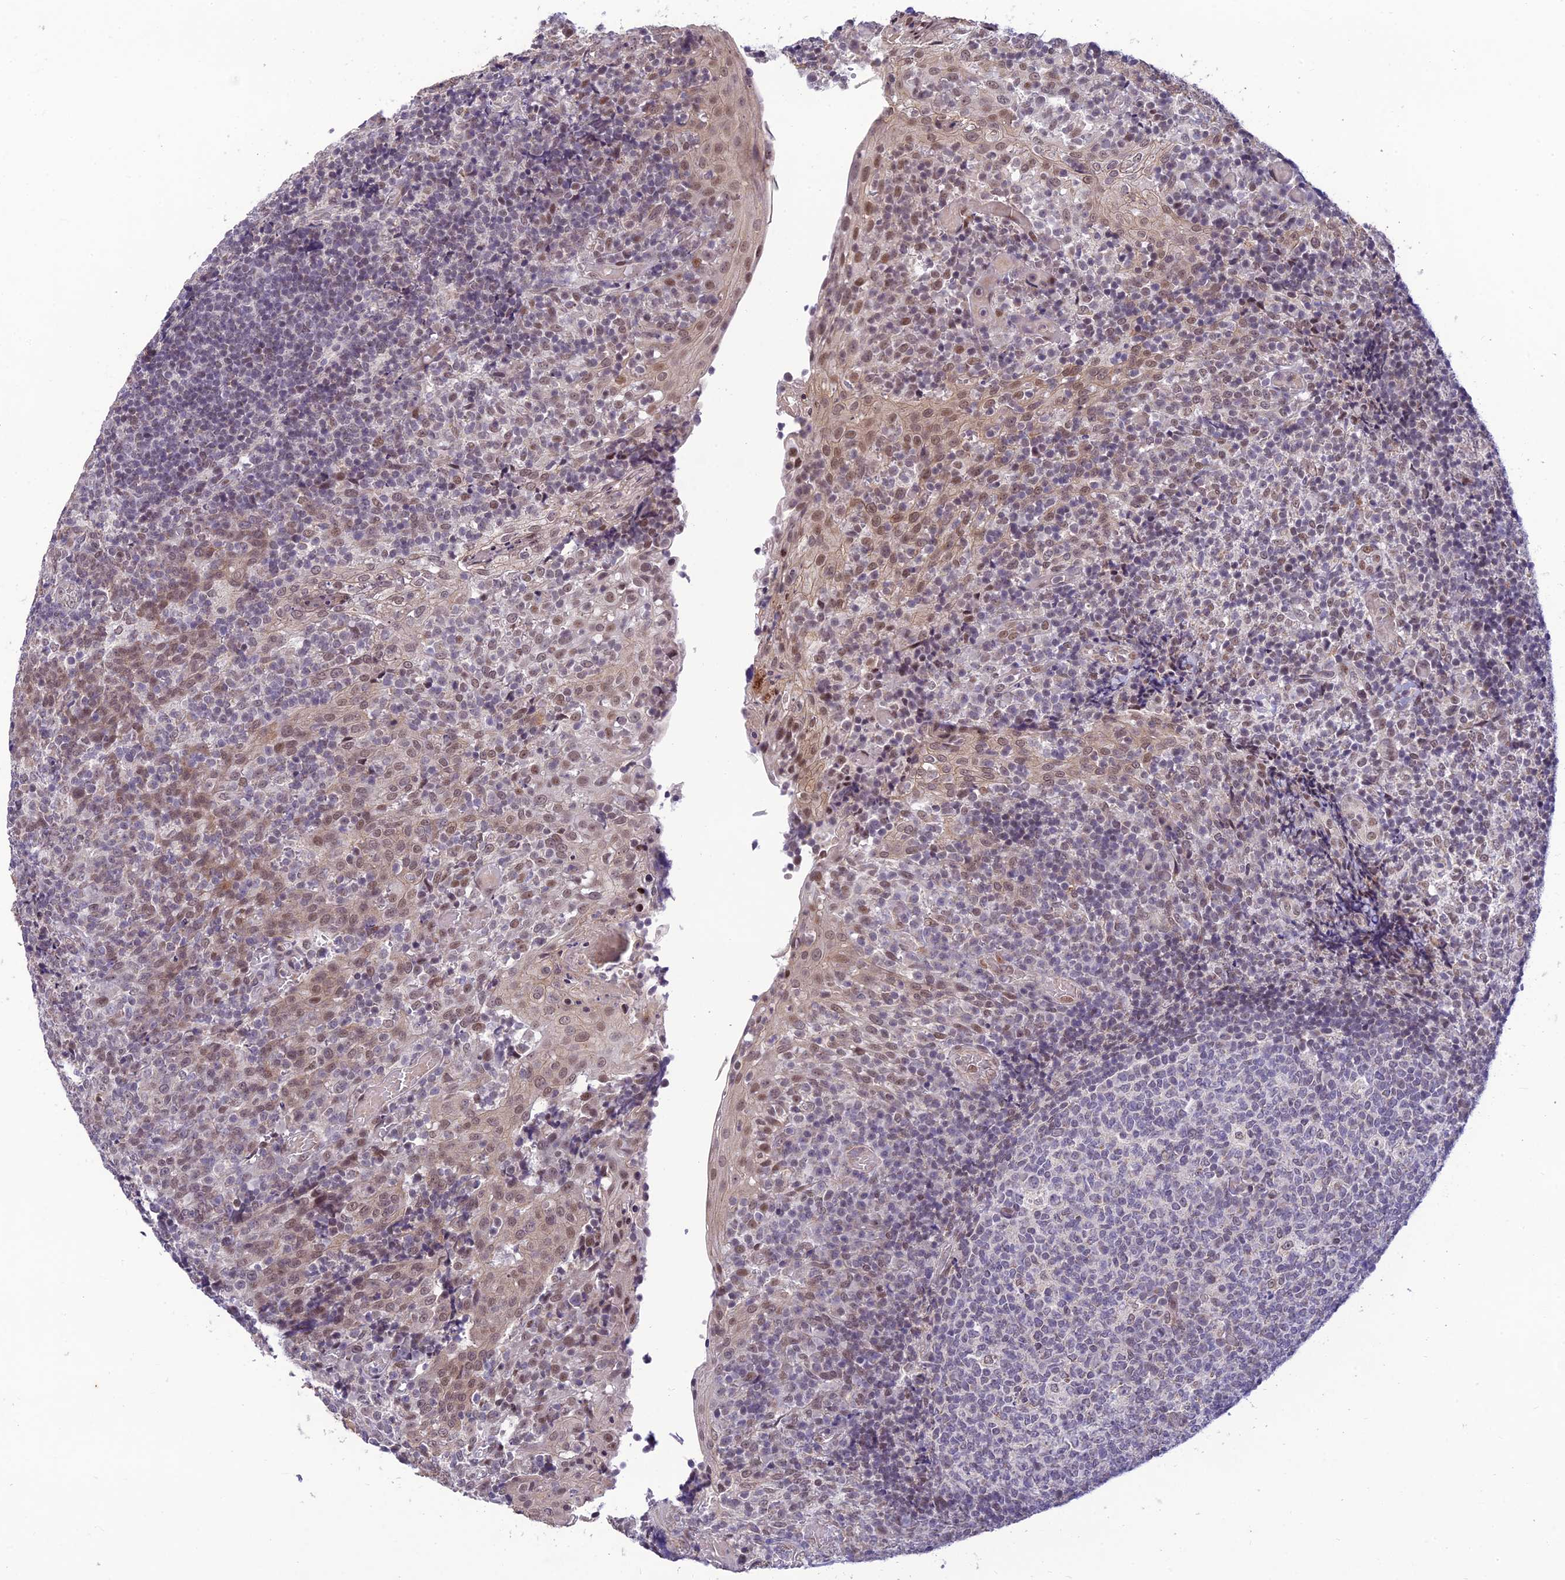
{"staining": {"intensity": "moderate", "quantity": "<25%", "location": "nuclear"}, "tissue": "tonsil", "cell_type": "Germinal center cells", "image_type": "normal", "snomed": [{"axis": "morphology", "description": "Normal tissue, NOS"}, {"axis": "topography", "description": "Tonsil"}], "caption": "Tonsil stained with immunohistochemistry (IHC) shows moderate nuclear staining in about <25% of germinal center cells. (DAB (3,3'-diaminobenzidine) = brown stain, brightfield microscopy at high magnification).", "gene": "MICOS13", "patient": {"sex": "female", "age": 19}}